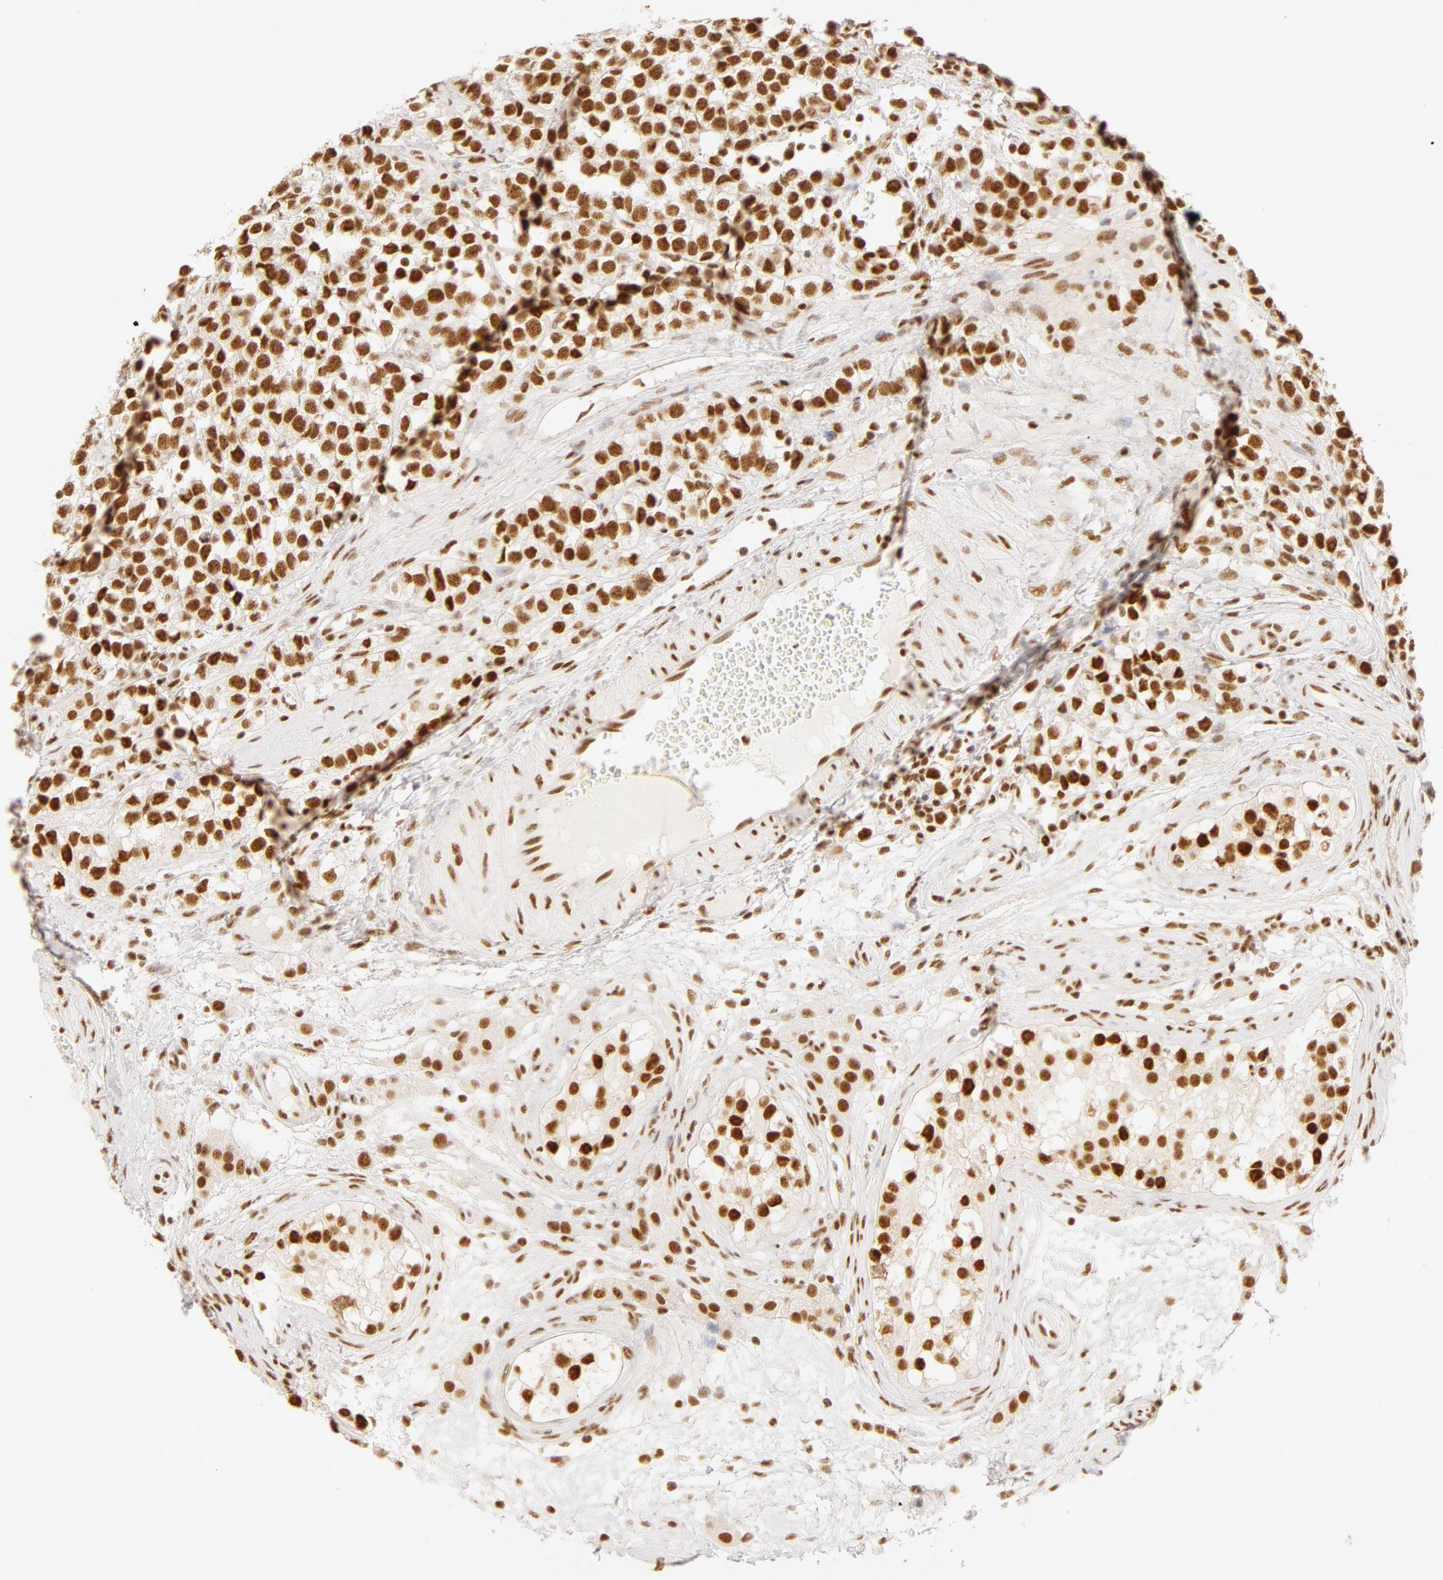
{"staining": {"intensity": "moderate", "quantity": ">75%", "location": "nuclear"}, "tissue": "testis cancer", "cell_type": "Tumor cells", "image_type": "cancer", "snomed": [{"axis": "morphology", "description": "Seminoma, NOS"}, {"axis": "topography", "description": "Testis"}], "caption": "Protein staining demonstrates moderate nuclear positivity in about >75% of tumor cells in testis seminoma.", "gene": "RBM39", "patient": {"sex": "male", "age": 25}}